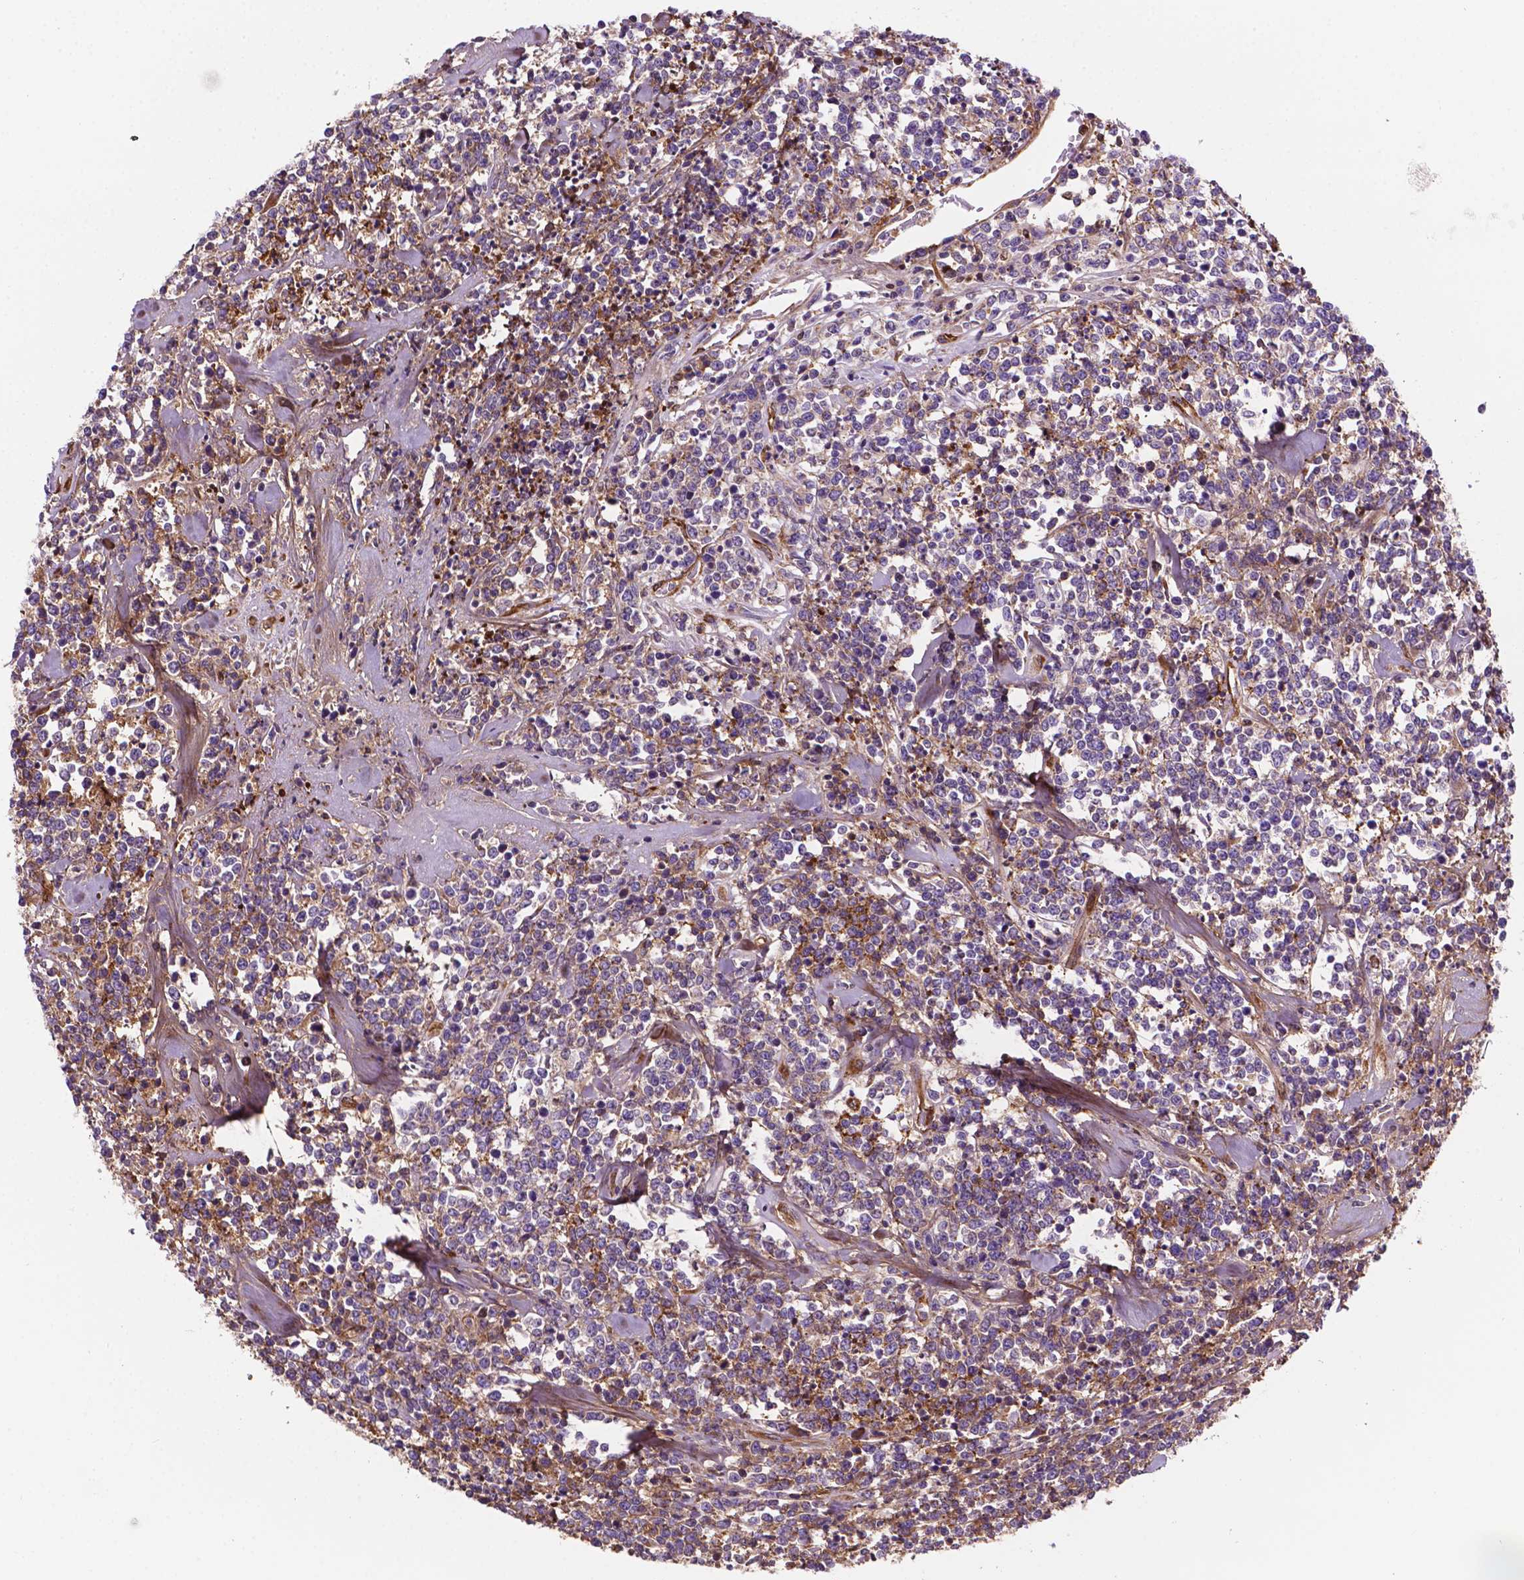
{"staining": {"intensity": "negative", "quantity": "none", "location": "none"}, "tissue": "lymphoma", "cell_type": "Tumor cells", "image_type": "cancer", "snomed": [{"axis": "morphology", "description": "Malignant lymphoma, non-Hodgkin's type, High grade"}, {"axis": "topography", "description": "Colon"}], "caption": "A photomicrograph of human high-grade malignant lymphoma, non-Hodgkin's type is negative for staining in tumor cells.", "gene": "DCN", "patient": {"sex": "male", "age": 82}}